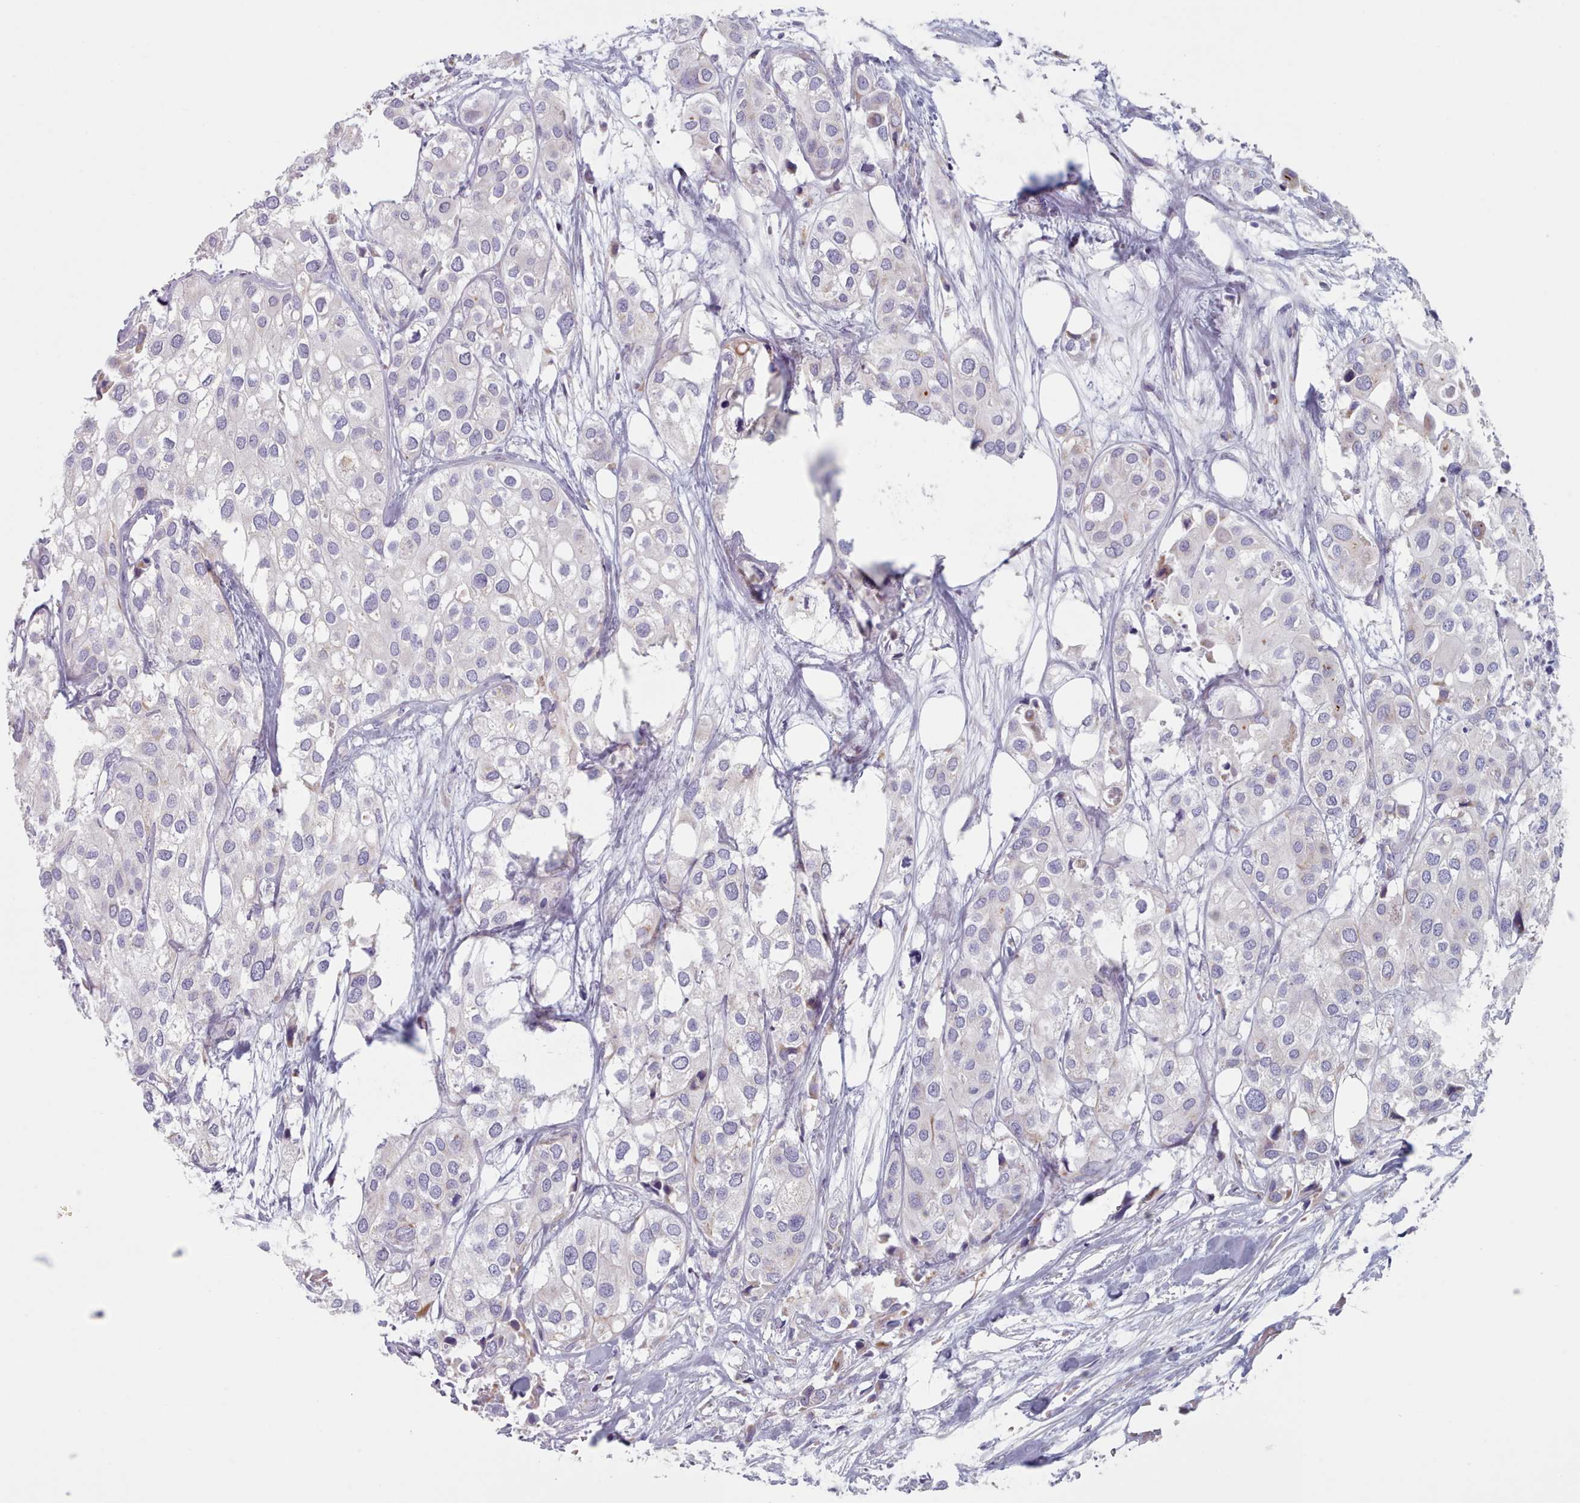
{"staining": {"intensity": "negative", "quantity": "none", "location": "none"}, "tissue": "urothelial cancer", "cell_type": "Tumor cells", "image_type": "cancer", "snomed": [{"axis": "morphology", "description": "Urothelial carcinoma, High grade"}, {"axis": "topography", "description": "Urinary bladder"}], "caption": "Immunohistochemistry of urothelial carcinoma (high-grade) shows no expression in tumor cells. The staining is performed using DAB brown chromogen with nuclei counter-stained in using hematoxylin.", "gene": "FAM170B", "patient": {"sex": "male", "age": 64}}